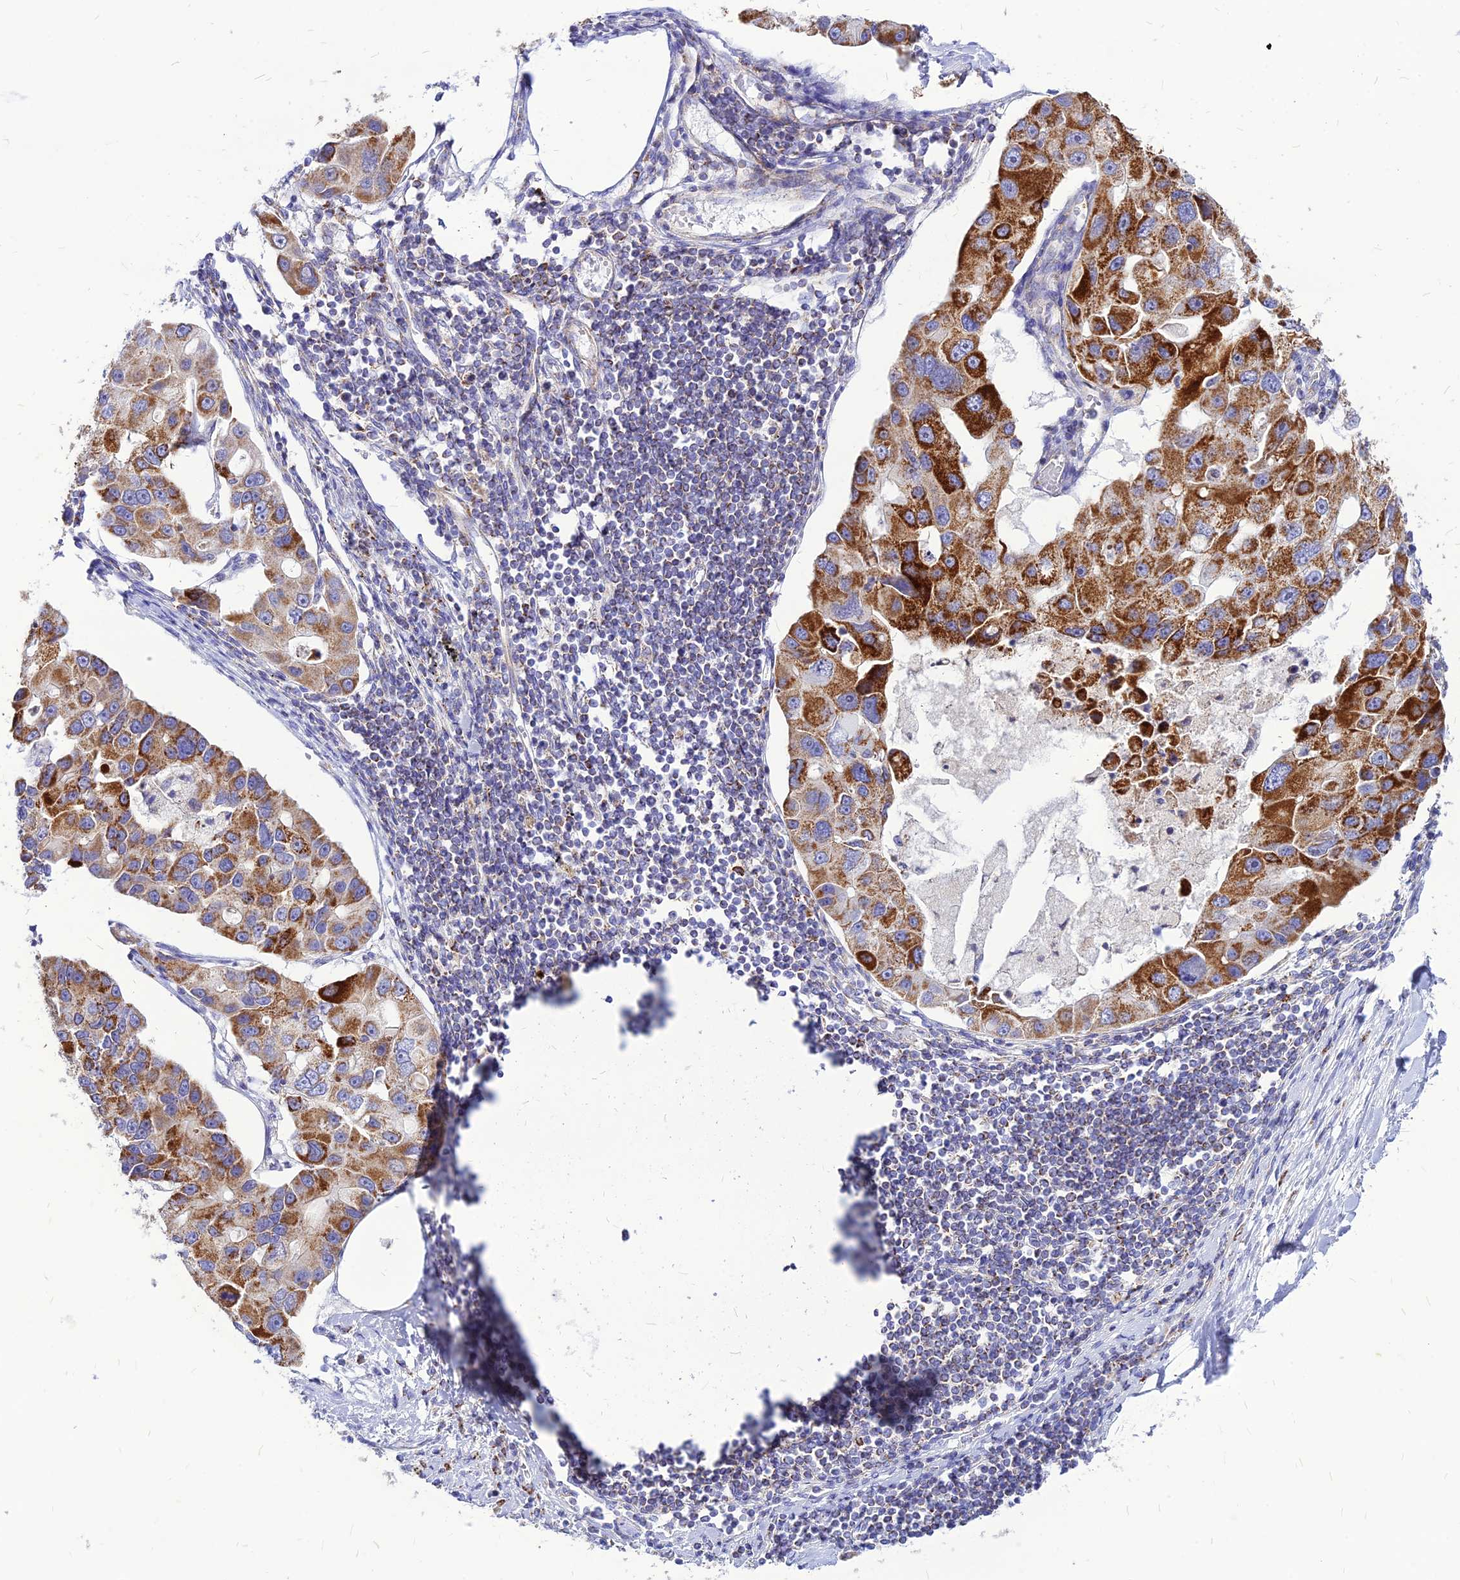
{"staining": {"intensity": "strong", "quantity": ">75%", "location": "cytoplasmic/membranous"}, "tissue": "lung cancer", "cell_type": "Tumor cells", "image_type": "cancer", "snomed": [{"axis": "morphology", "description": "Adenocarcinoma, NOS"}, {"axis": "topography", "description": "Lung"}], "caption": "Lung adenocarcinoma stained with a brown dye shows strong cytoplasmic/membranous positive expression in approximately >75% of tumor cells.", "gene": "ECI1", "patient": {"sex": "female", "age": 54}}